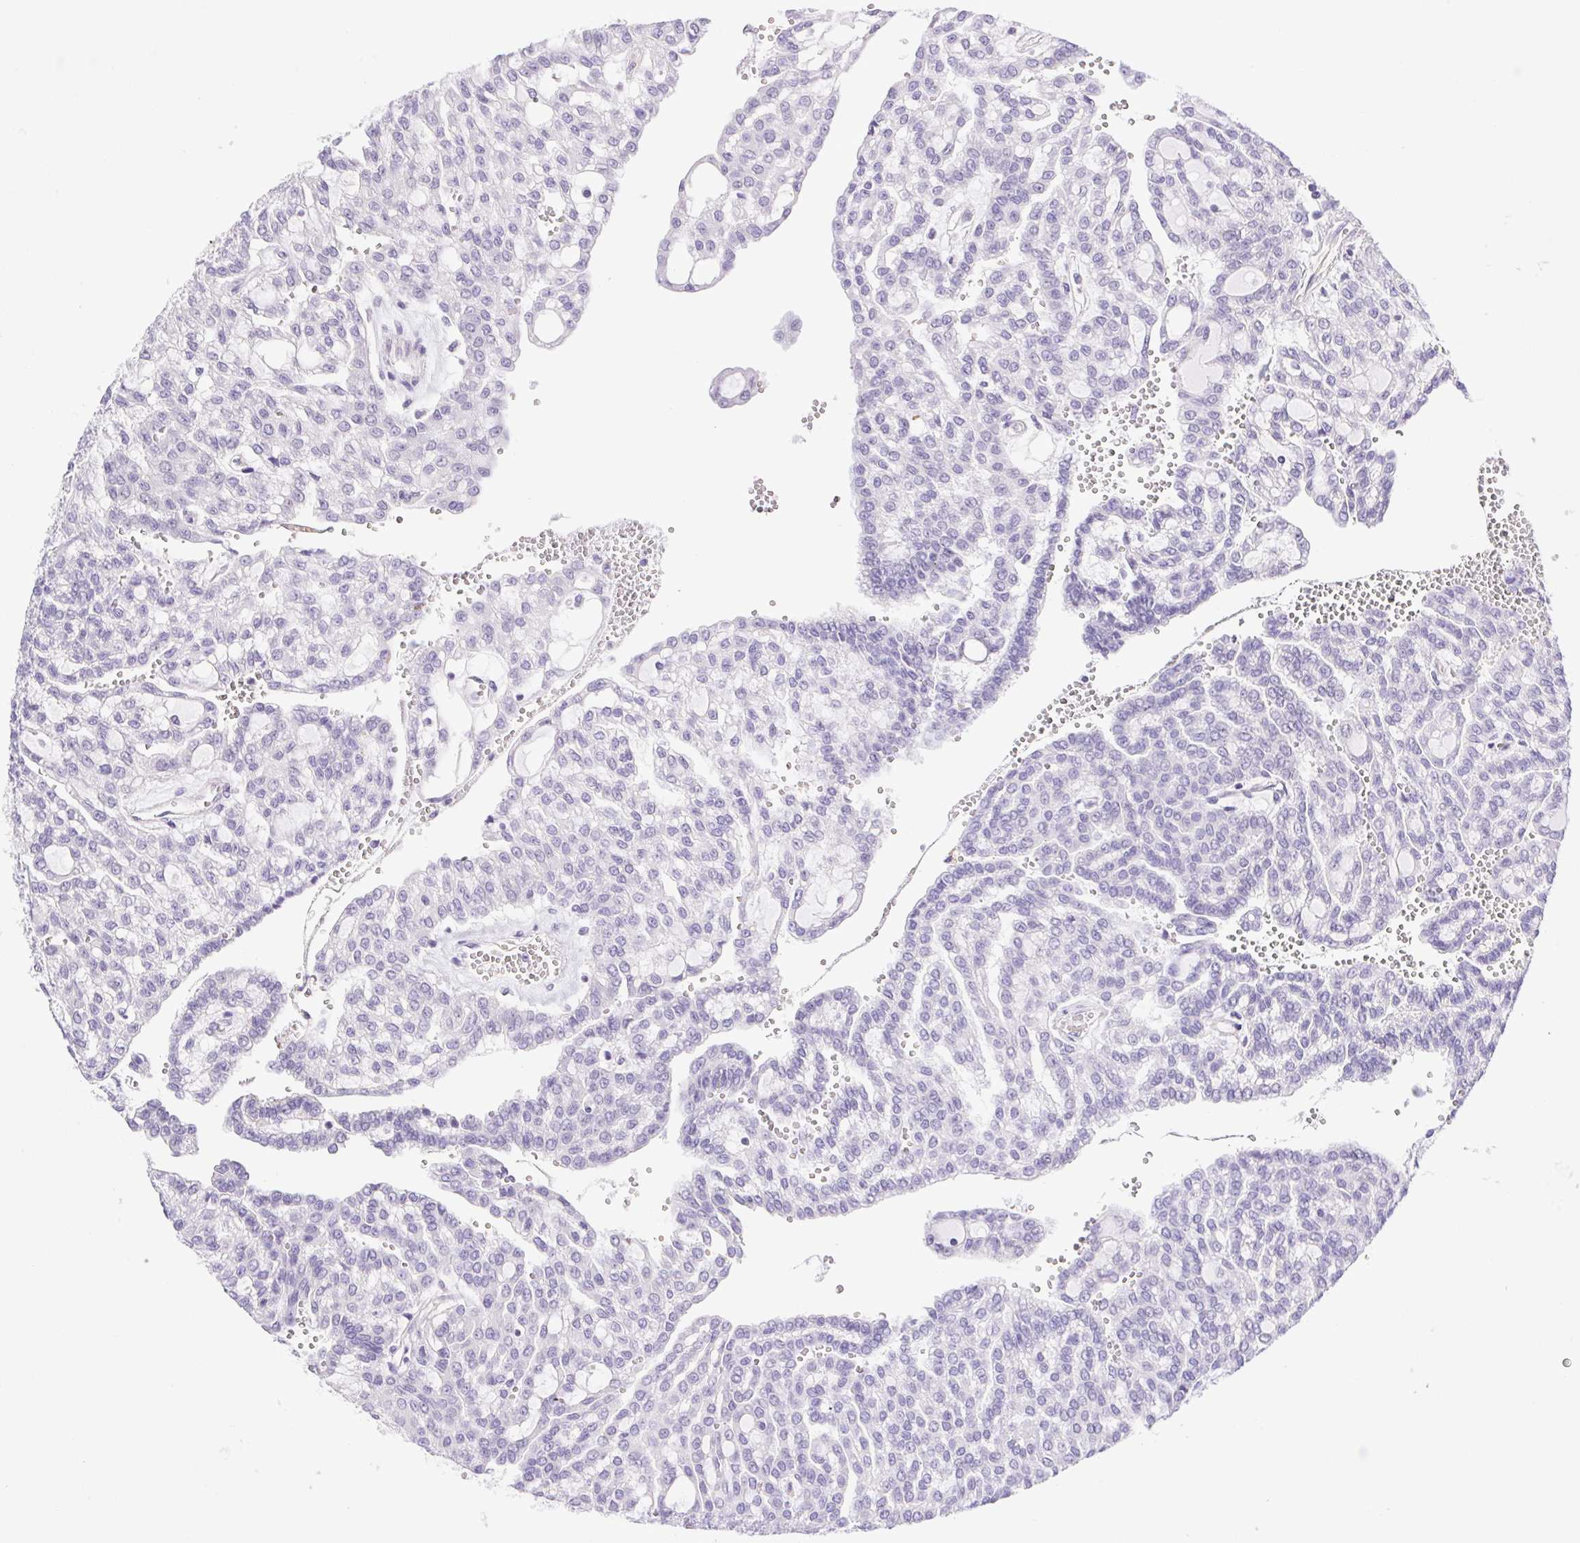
{"staining": {"intensity": "negative", "quantity": "none", "location": "none"}, "tissue": "renal cancer", "cell_type": "Tumor cells", "image_type": "cancer", "snomed": [{"axis": "morphology", "description": "Adenocarcinoma, NOS"}, {"axis": "topography", "description": "Kidney"}], "caption": "Protein analysis of renal cancer (adenocarcinoma) exhibits no significant expression in tumor cells.", "gene": "FAM177B", "patient": {"sex": "male", "age": 63}}